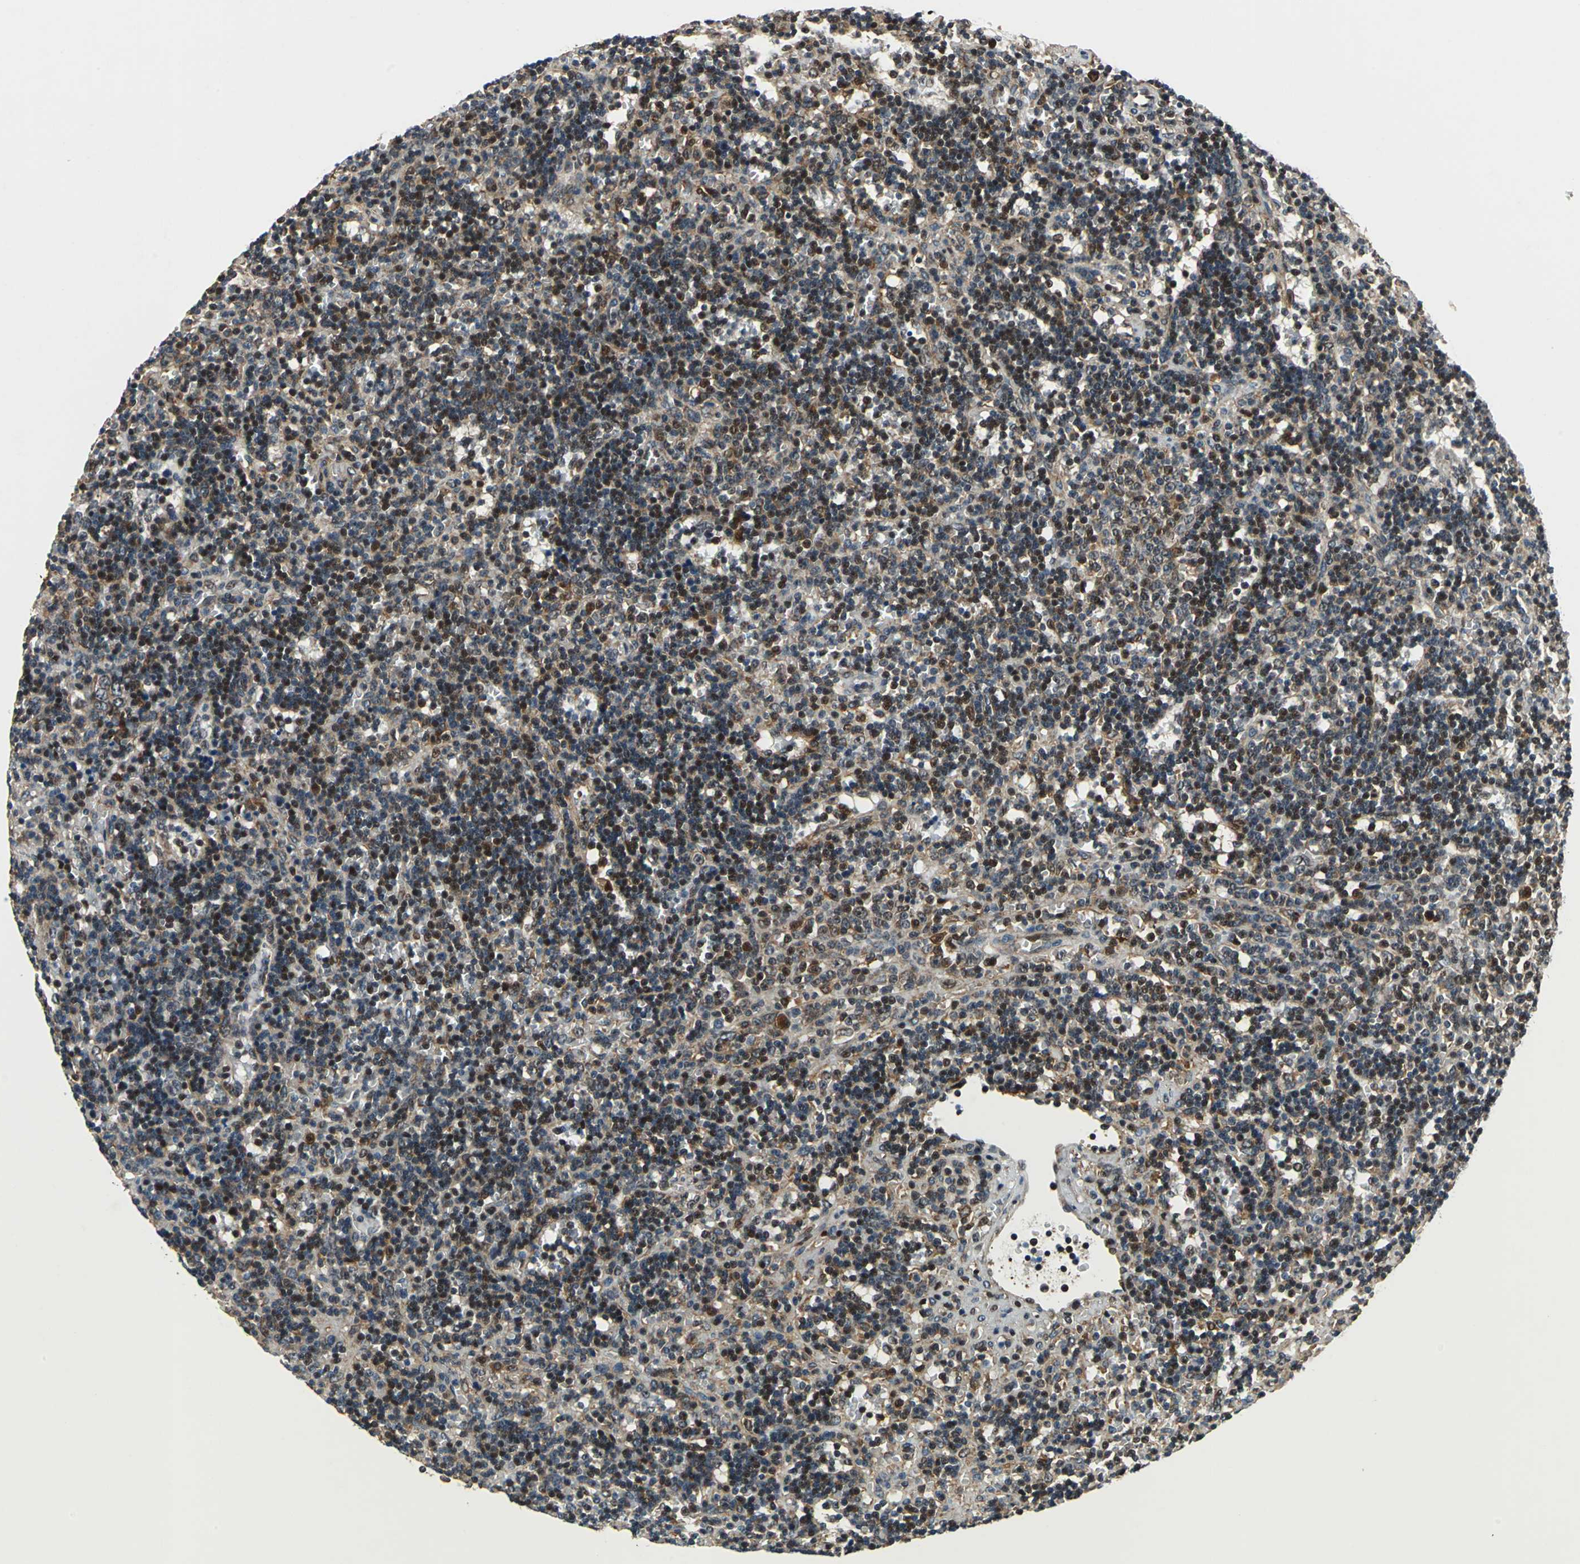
{"staining": {"intensity": "strong", "quantity": "25%-75%", "location": "cytoplasmic/membranous,nuclear"}, "tissue": "lymphoma", "cell_type": "Tumor cells", "image_type": "cancer", "snomed": [{"axis": "morphology", "description": "Malignant lymphoma, non-Hodgkin's type, Low grade"}, {"axis": "topography", "description": "Spleen"}], "caption": "An IHC photomicrograph of neoplastic tissue is shown. Protein staining in brown shows strong cytoplasmic/membranous and nuclear positivity in lymphoma within tumor cells.", "gene": "AATF", "patient": {"sex": "male", "age": 60}}